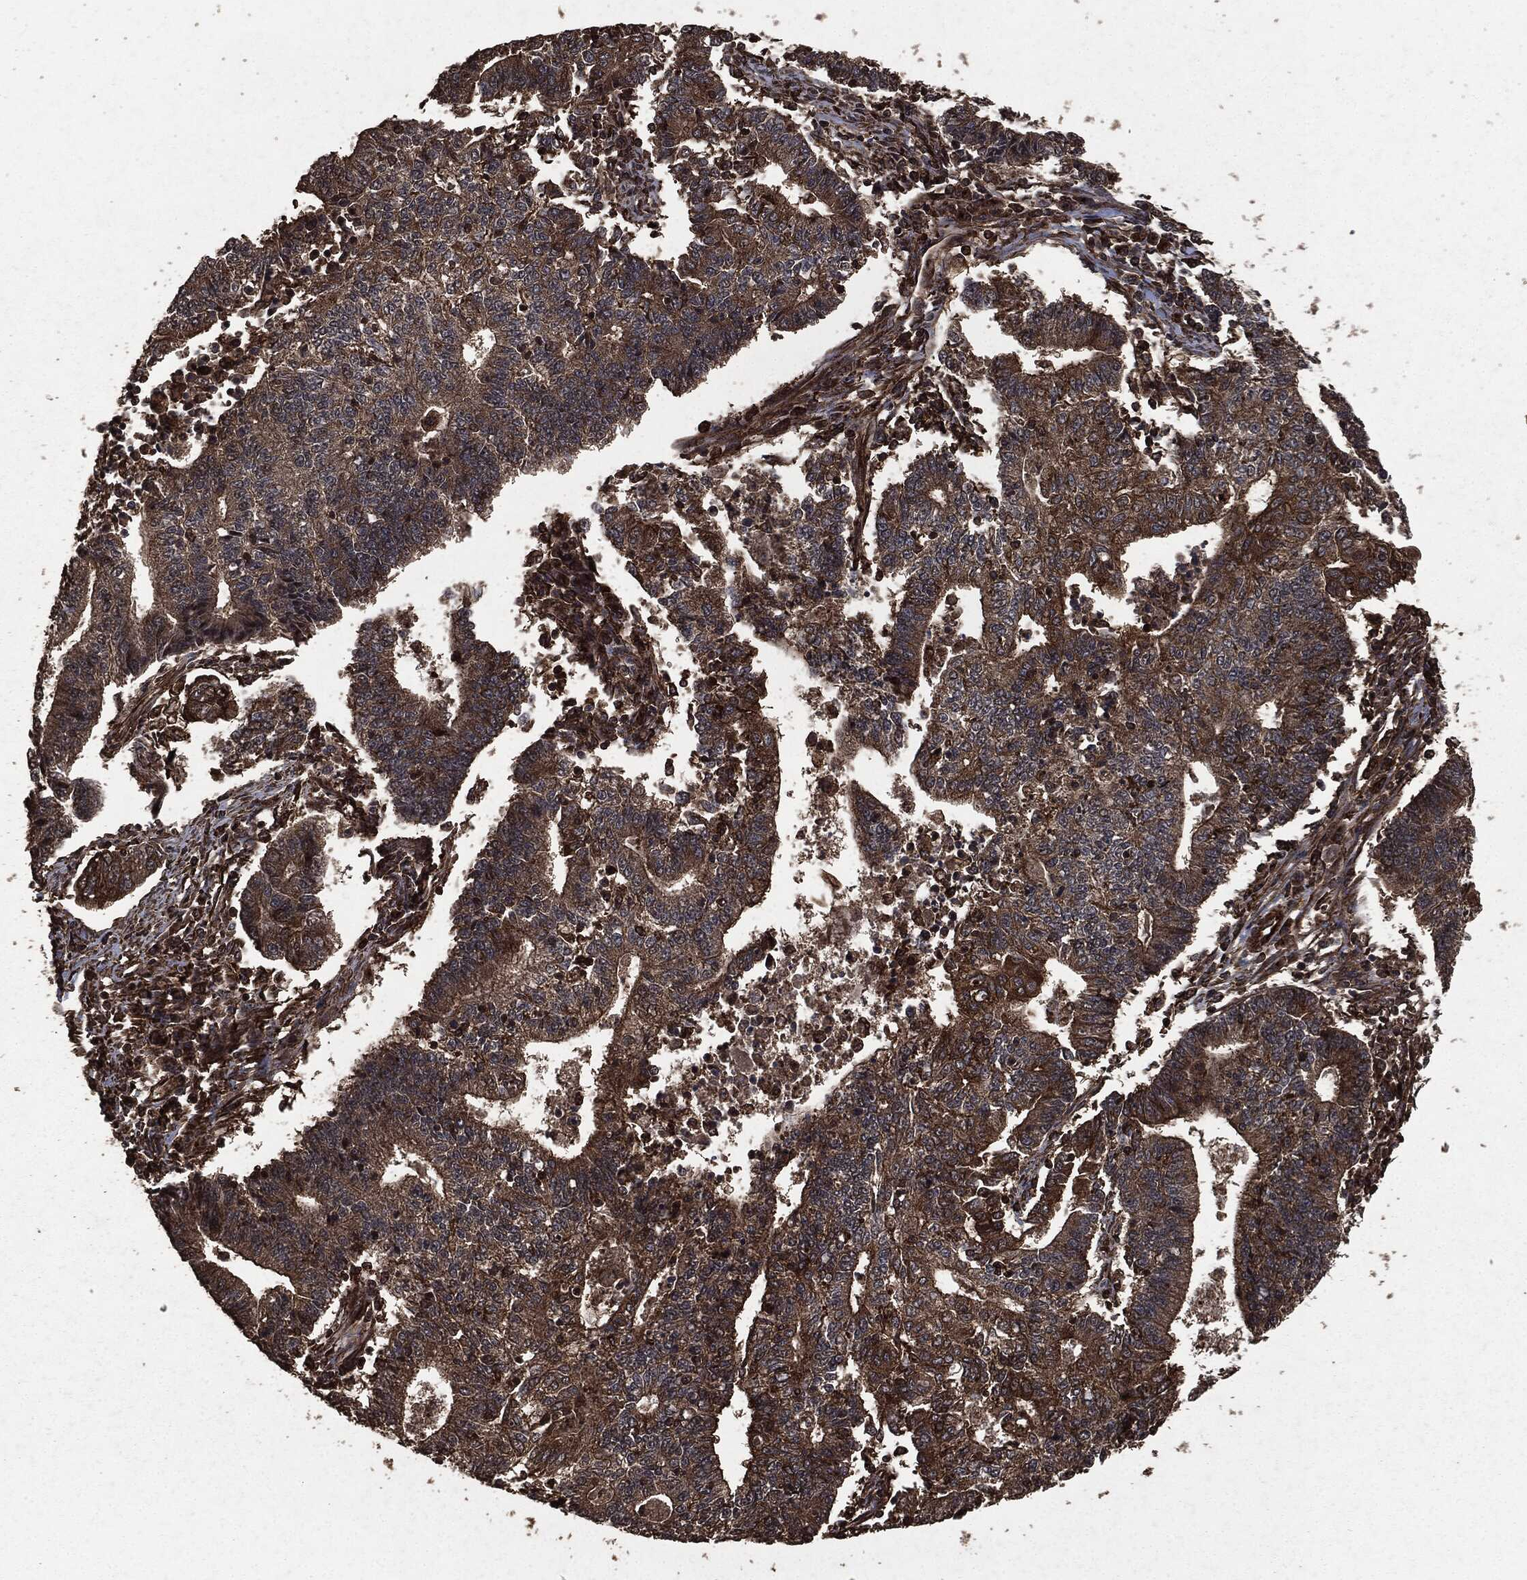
{"staining": {"intensity": "strong", "quantity": "<25%", "location": "cytoplasmic/membranous"}, "tissue": "endometrial cancer", "cell_type": "Tumor cells", "image_type": "cancer", "snomed": [{"axis": "morphology", "description": "Adenocarcinoma, NOS"}, {"axis": "topography", "description": "Uterus"}, {"axis": "topography", "description": "Endometrium"}], "caption": "Strong cytoplasmic/membranous positivity is appreciated in approximately <25% of tumor cells in adenocarcinoma (endometrial). (Brightfield microscopy of DAB IHC at high magnification).", "gene": "HRAS", "patient": {"sex": "female", "age": 54}}